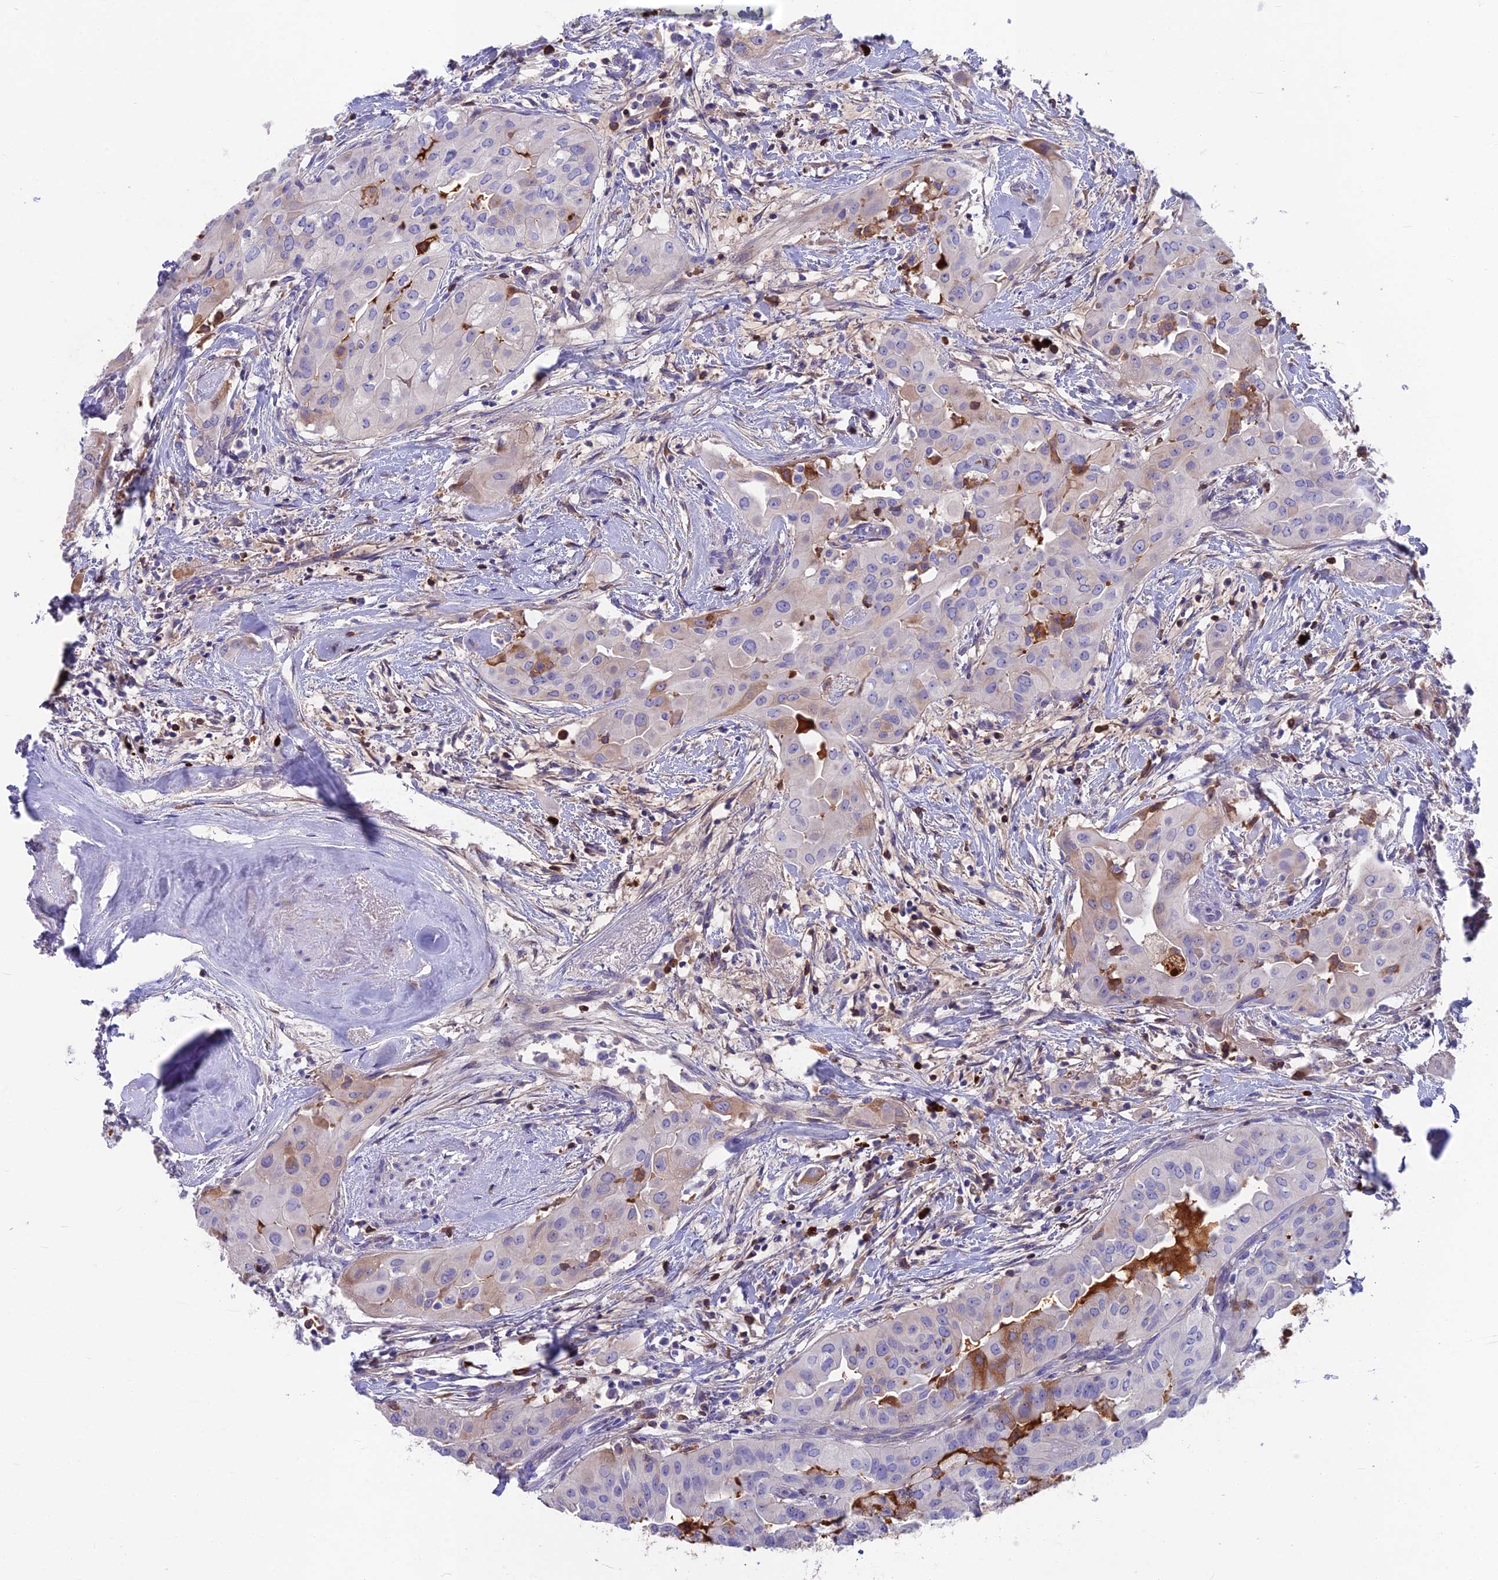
{"staining": {"intensity": "weak", "quantity": "<25%", "location": "cytoplasmic/membranous"}, "tissue": "thyroid cancer", "cell_type": "Tumor cells", "image_type": "cancer", "snomed": [{"axis": "morphology", "description": "Papillary adenocarcinoma, NOS"}, {"axis": "topography", "description": "Thyroid gland"}], "caption": "Immunohistochemistry of papillary adenocarcinoma (thyroid) shows no staining in tumor cells.", "gene": "SNAP91", "patient": {"sex": "female", "age": 59}}